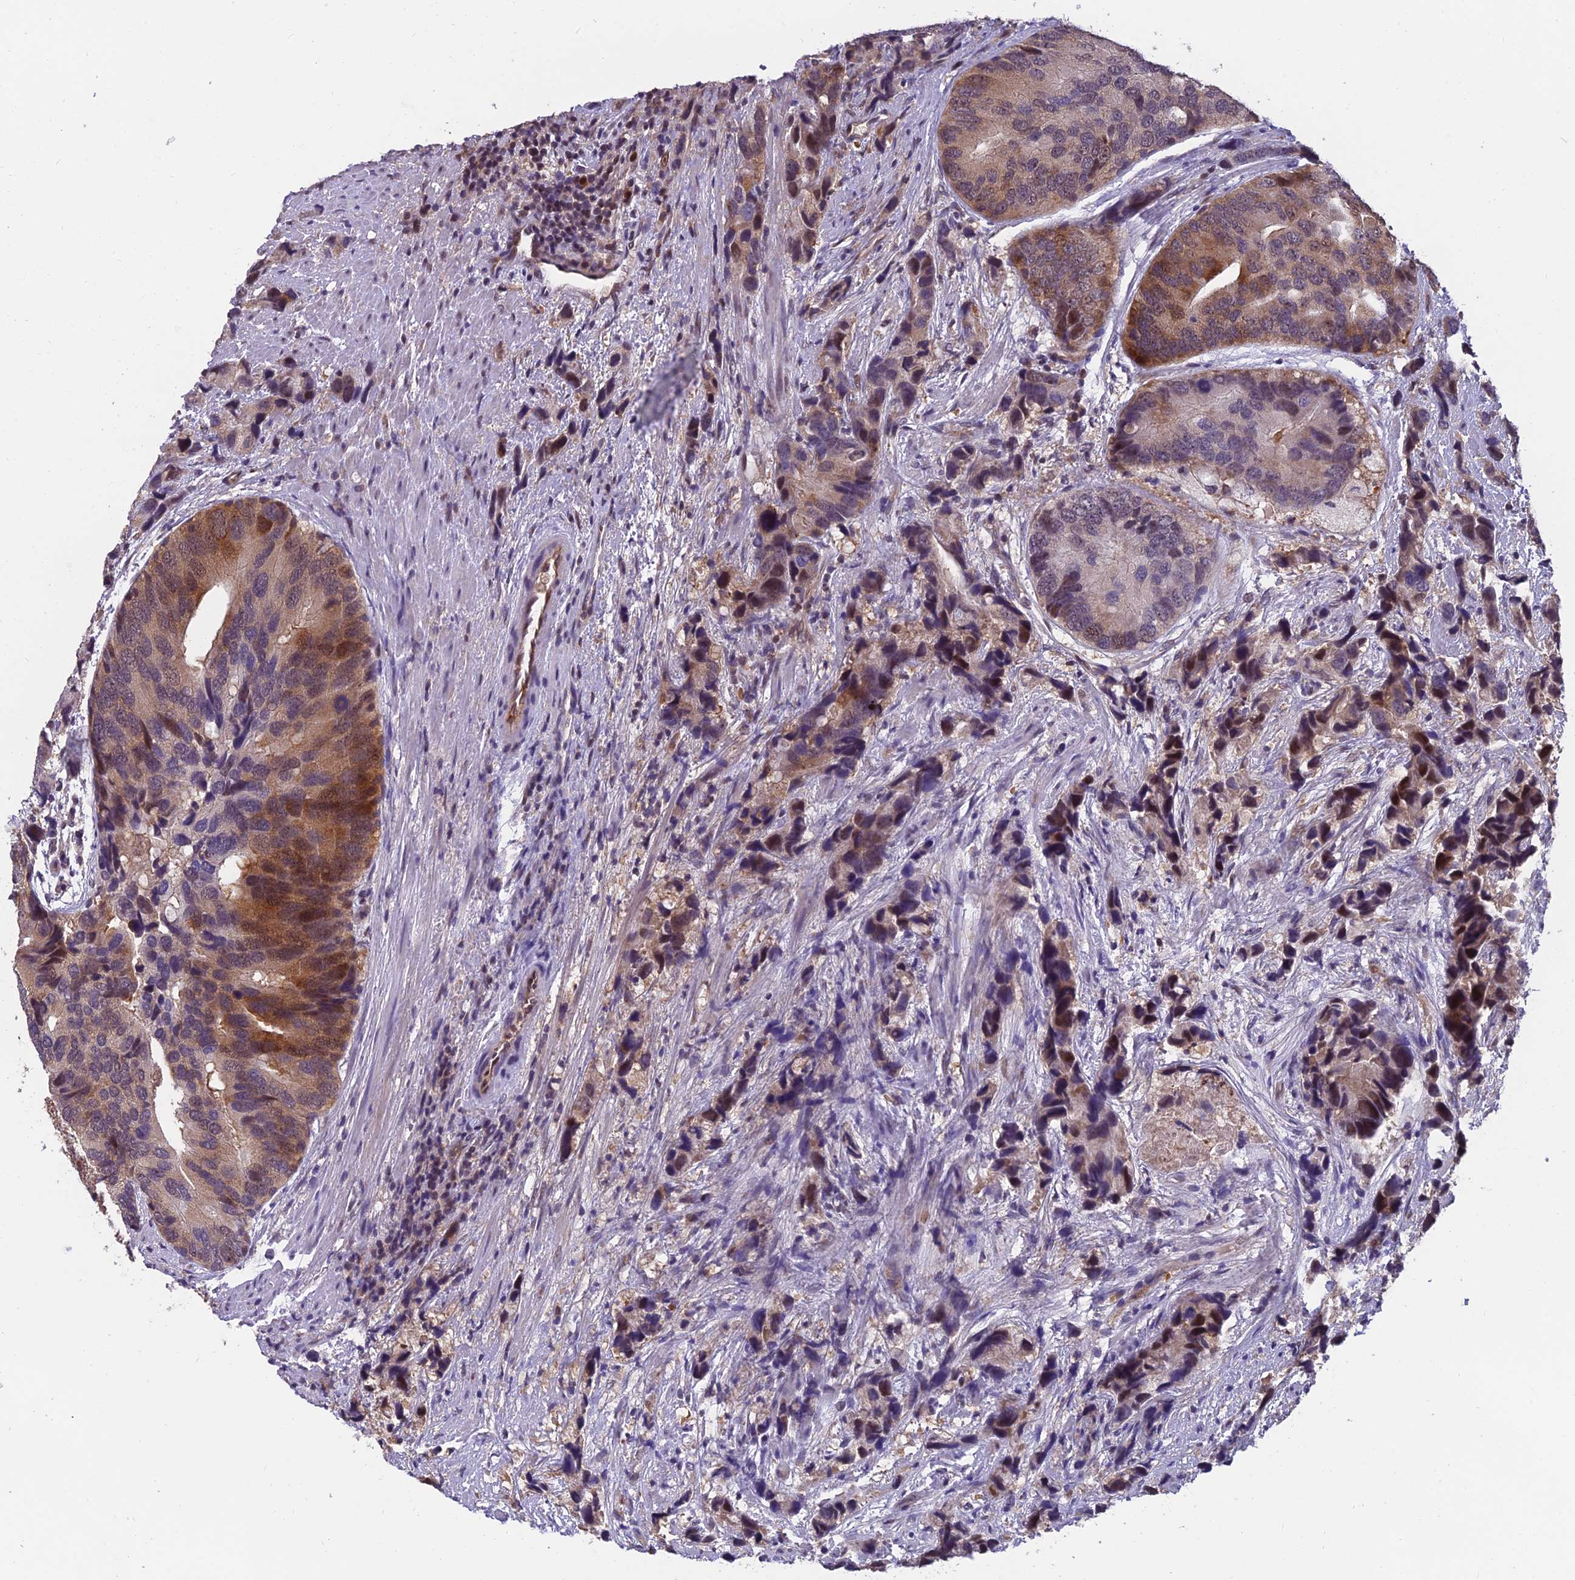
{"staining": {"intensity": "moderate", "quantity": "25%-75%", "location": "cytoplasmic/membranous"}, "tissue": "prostate cancer", "cell_type": "Tumor cells", "image_type": "cancer", "snomed": [{"axis": "morphology", "description": "Adenocarcinoma, High grade"}, {"axis": "topography", "description": "Prostate"}], "caption": "About 25%-75% of tumor cells in high-grade adenocarcinoma (prostate) demonstrate moderate cytoplasmic/membranous protein staining as visualized by brown immunohistochemical staining.", "gene": "GRWD1", "patient": {"sex": "male", "age": 62}}